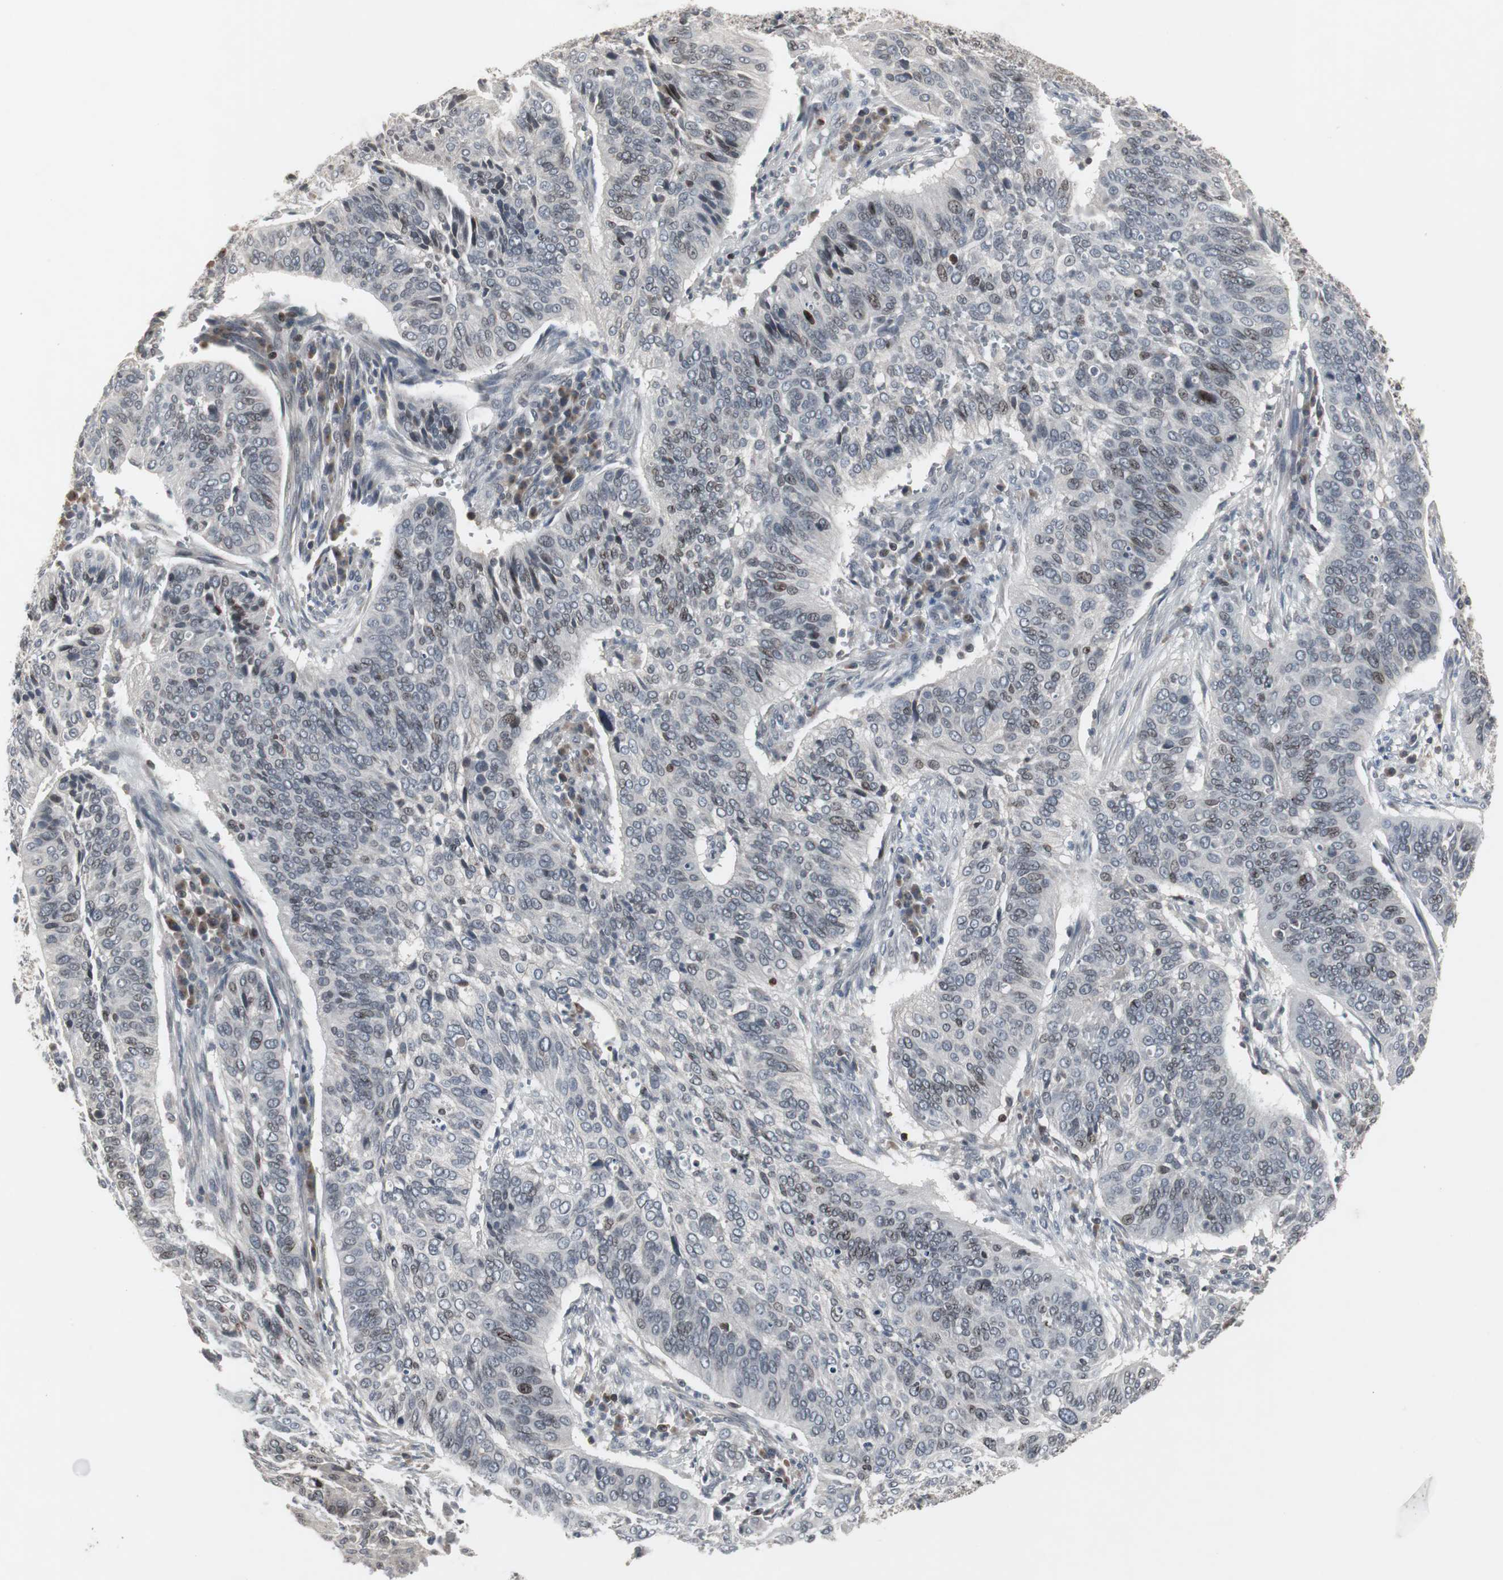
{"staining": {"intensity": "moderate", "quantity": "<25%", "location": "nuclear"}, "tissue": "cervical cancer", "cell_type": "Tumor cells", "image_type": "cancer", "snomed": [{"axis": "morphology", "description": "Squamous cell carcinoma, NOS"}, {"axis": "topography", "description": "Cervix"}], "caption": "Human cervical cancer stained with a protein marker demonstrates moderate staining in tumor cells.", "gene": "ZNF396", "patient": {"sex": "female", "age": 39}}